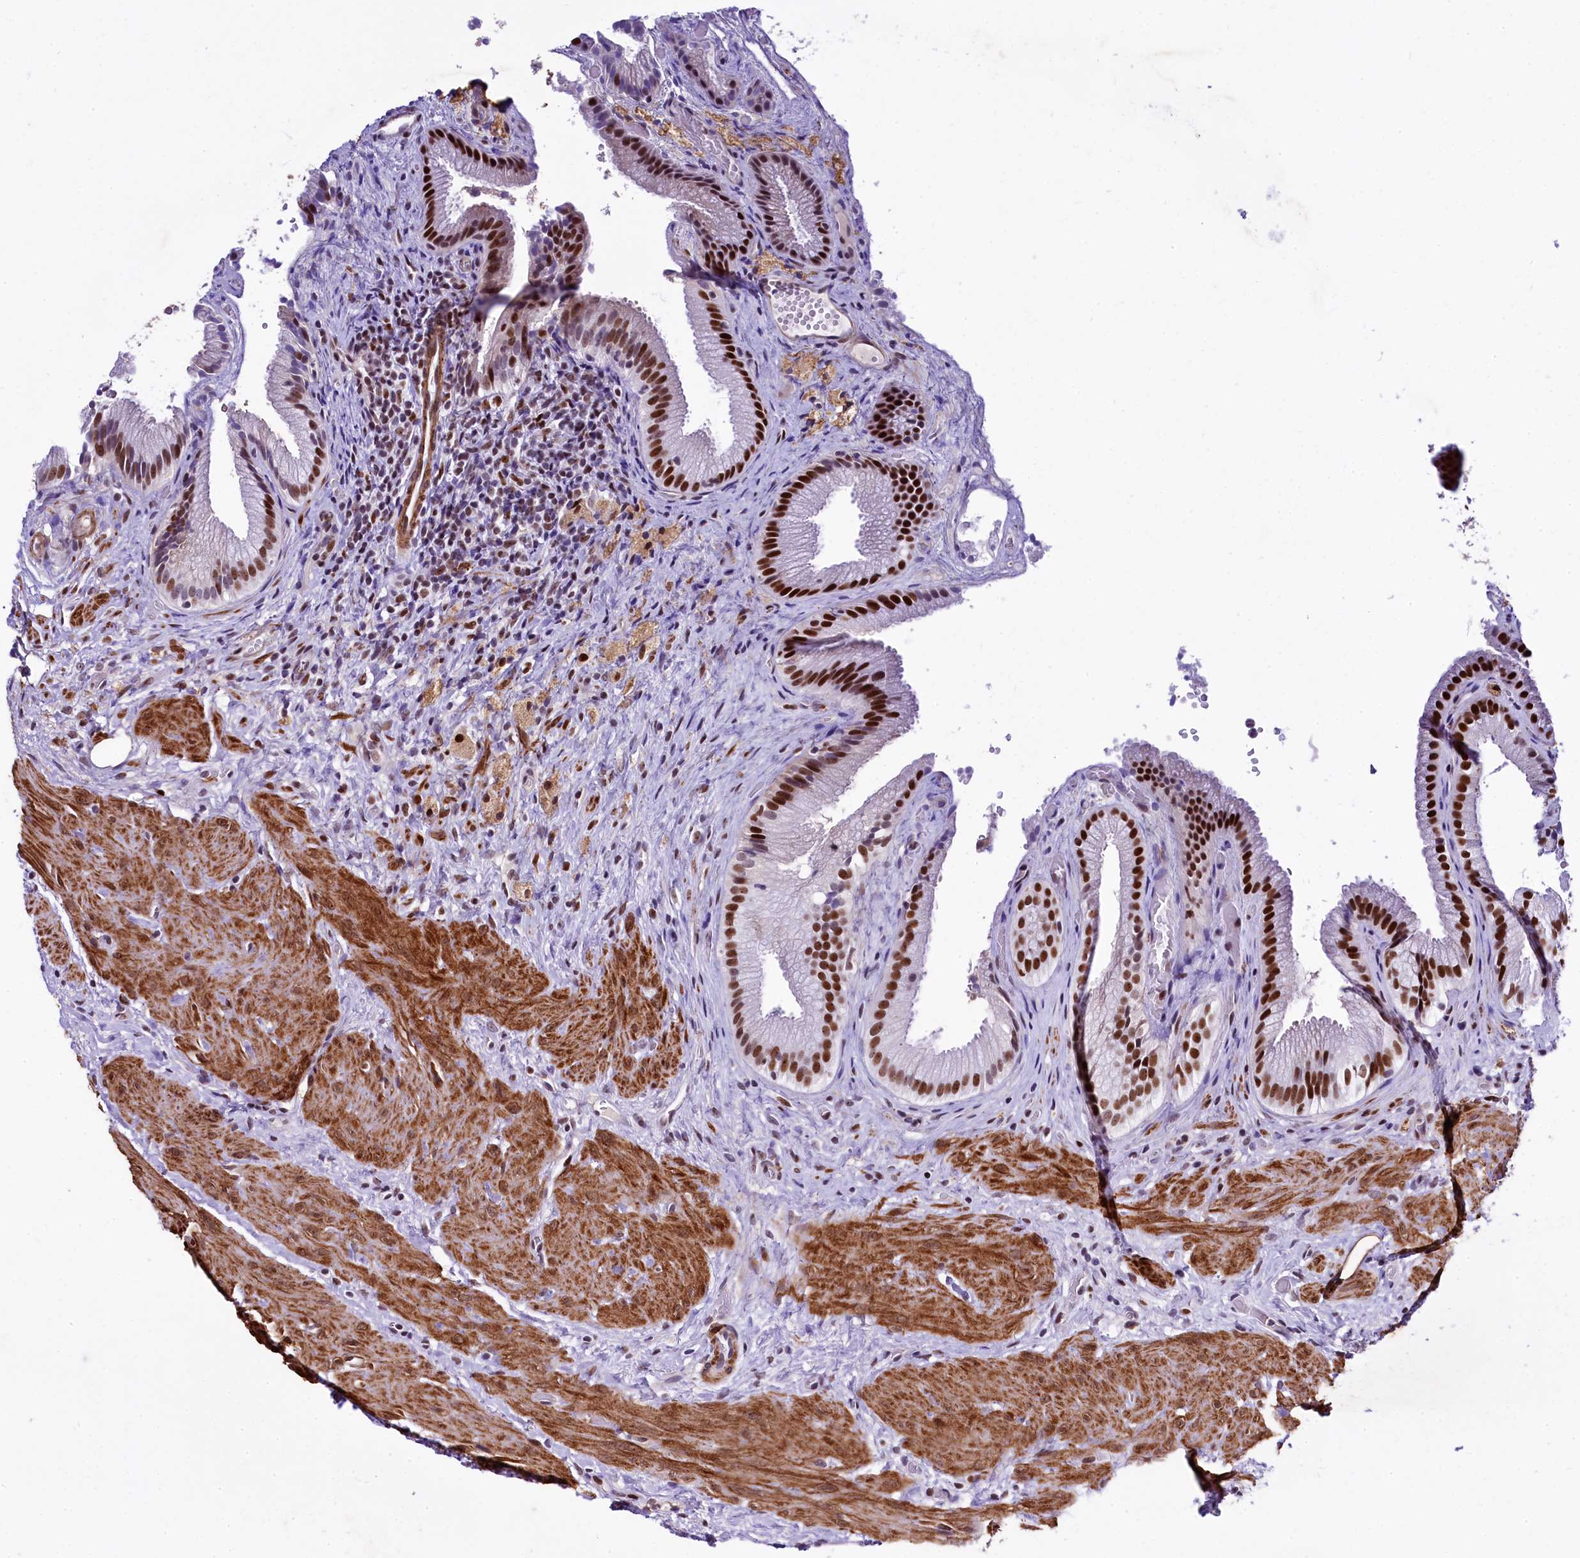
{"staining": {"intensity": "strong", "quantity": ">75%", "location": "nuclear"}, "tissue": "gallbladder", "cell_type": "Glandular cells", "image_type": "normal", "snomed": [{"axis": "morphology", "description": "Normal tissue, NOS"}, {"axis": "morphology", "description": "Inflammation, NOS"}, {"axis": "topography", "description": "Gallbladder"}], "caption": "Immunohistochemistry (IHC) image of normal gallbladder stained for a protein (brown), which demonstrates high levels of strong nuclear positivity in approximately >75% of glandular cells.", "gene": "SAMD10", "patient": {"sex": "male", "age": 51}}